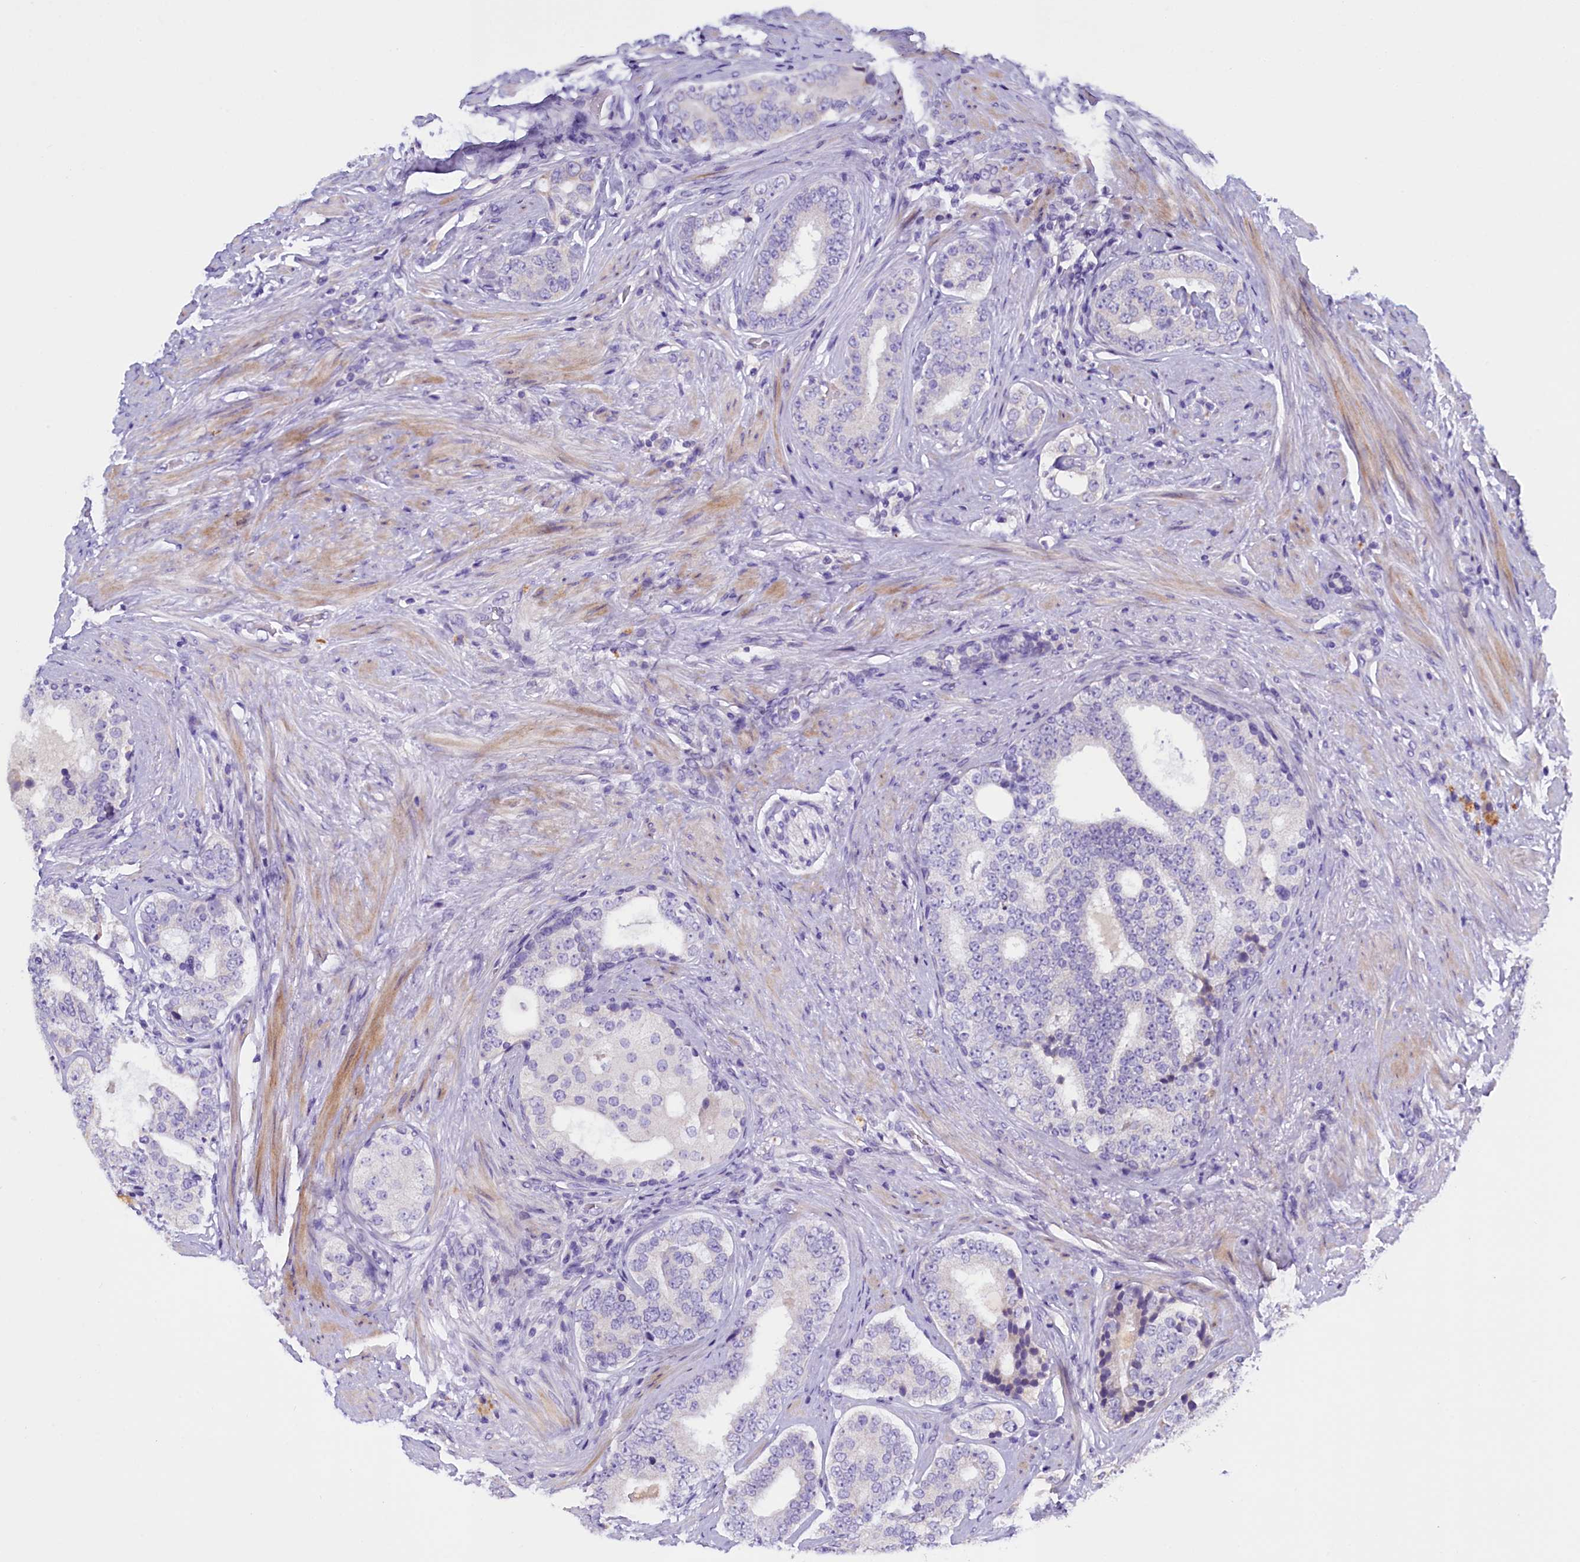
{"staining": {"intensity": "negative", "quantity": "none", "location": "none"}, "tissue": "prostate cancer", "cell_type": "Tumor cells", "image_type": "cancer", "snomed": [{"axis": "morphology", "description": "Adenocarcinoma, High grade"}, {"axis": "topography", "description": "Prostate"}], "caption": "Tumor cells are negative for brown protein staining in prostate high-grade adenocarcinoma.", "gene": "RTTN", "patient": {"sex": "male", "age": 56}}